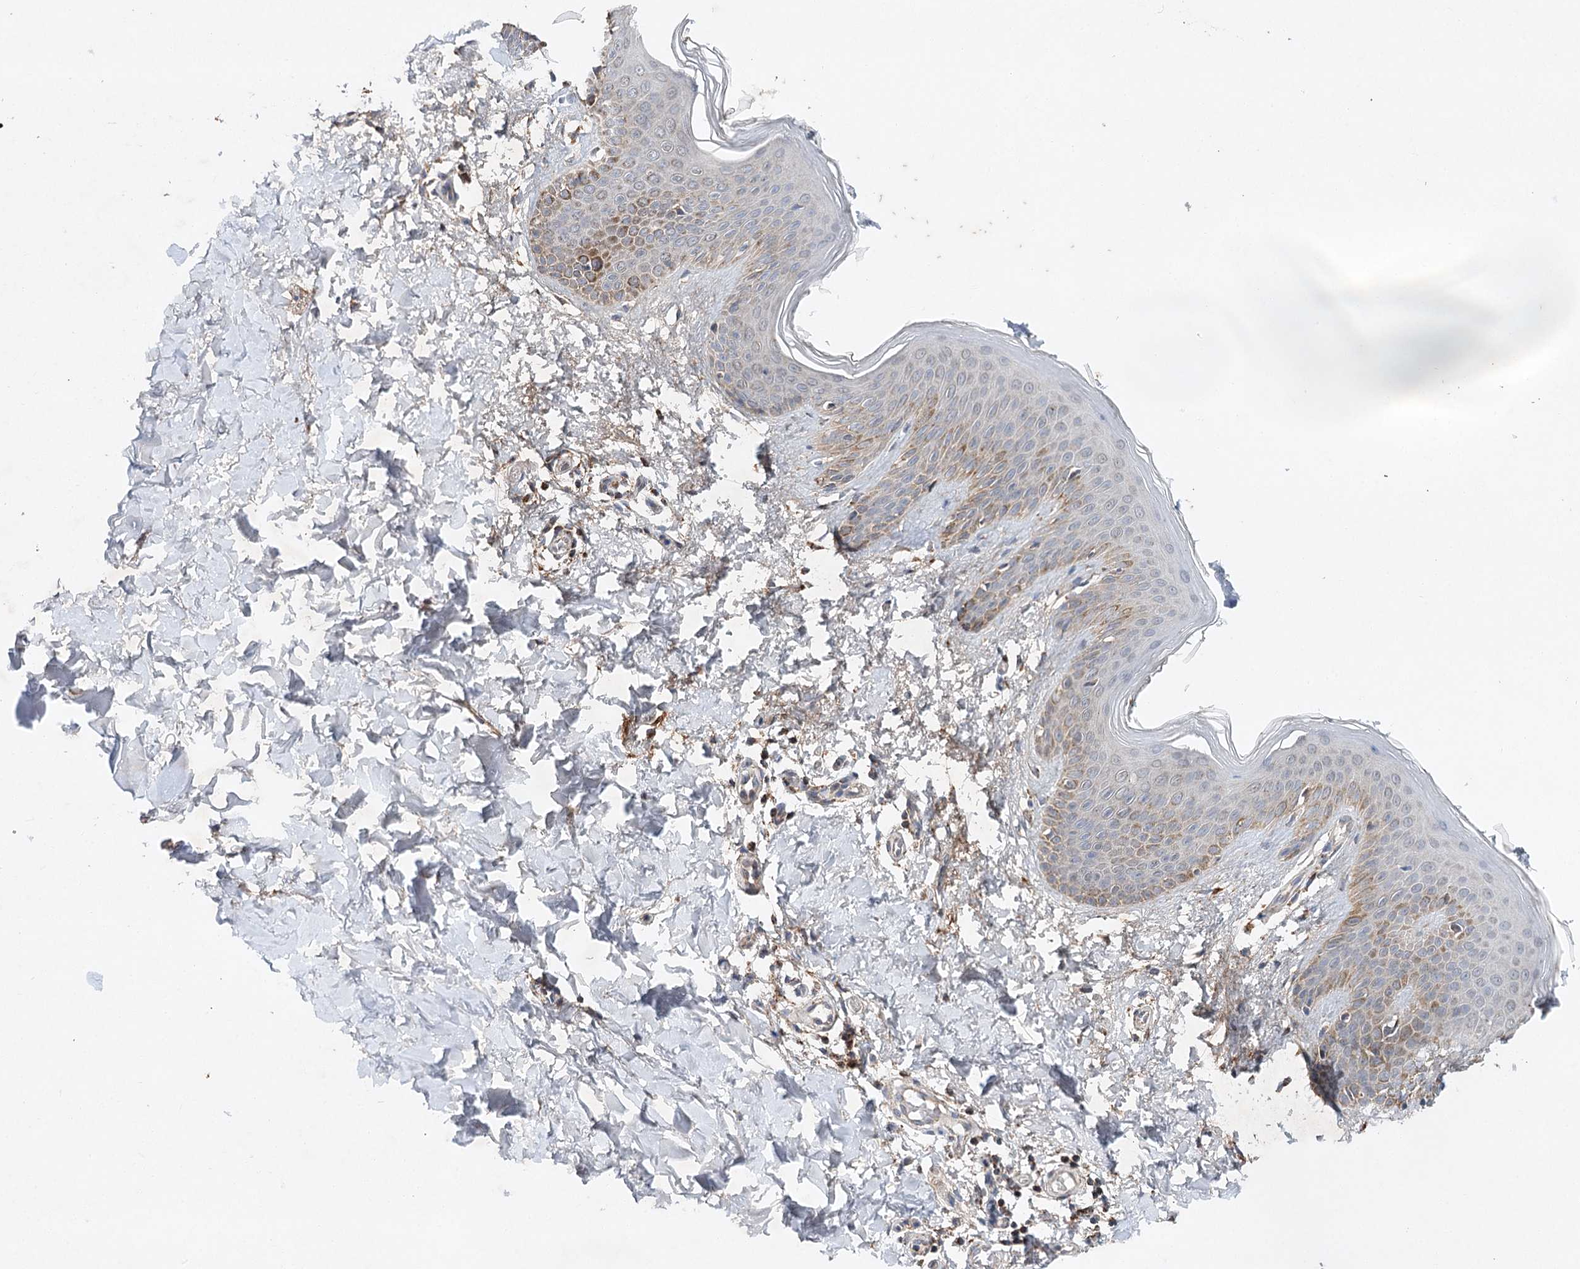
{"staining": {"intensity": "weak", "quantity": ">75%", "location": "cytoplasmic/membranous"}, "tissue": "skin", "cell_type": "Fibroblasts", "image_type": "normal", "snomed": [{"axis": "morphology", "description": "Normal tissue, NOS"}, {"axis": "topography", "description": "Skin"}], "caption": "Skin stained with DAB immunohistochemistry shows low levels of weak cytoplasmic/membranous positivity in approximately >75% of fibroblasts.", "gene": "PIK3CB", "patient": {"sex": "male", "age": 36}}